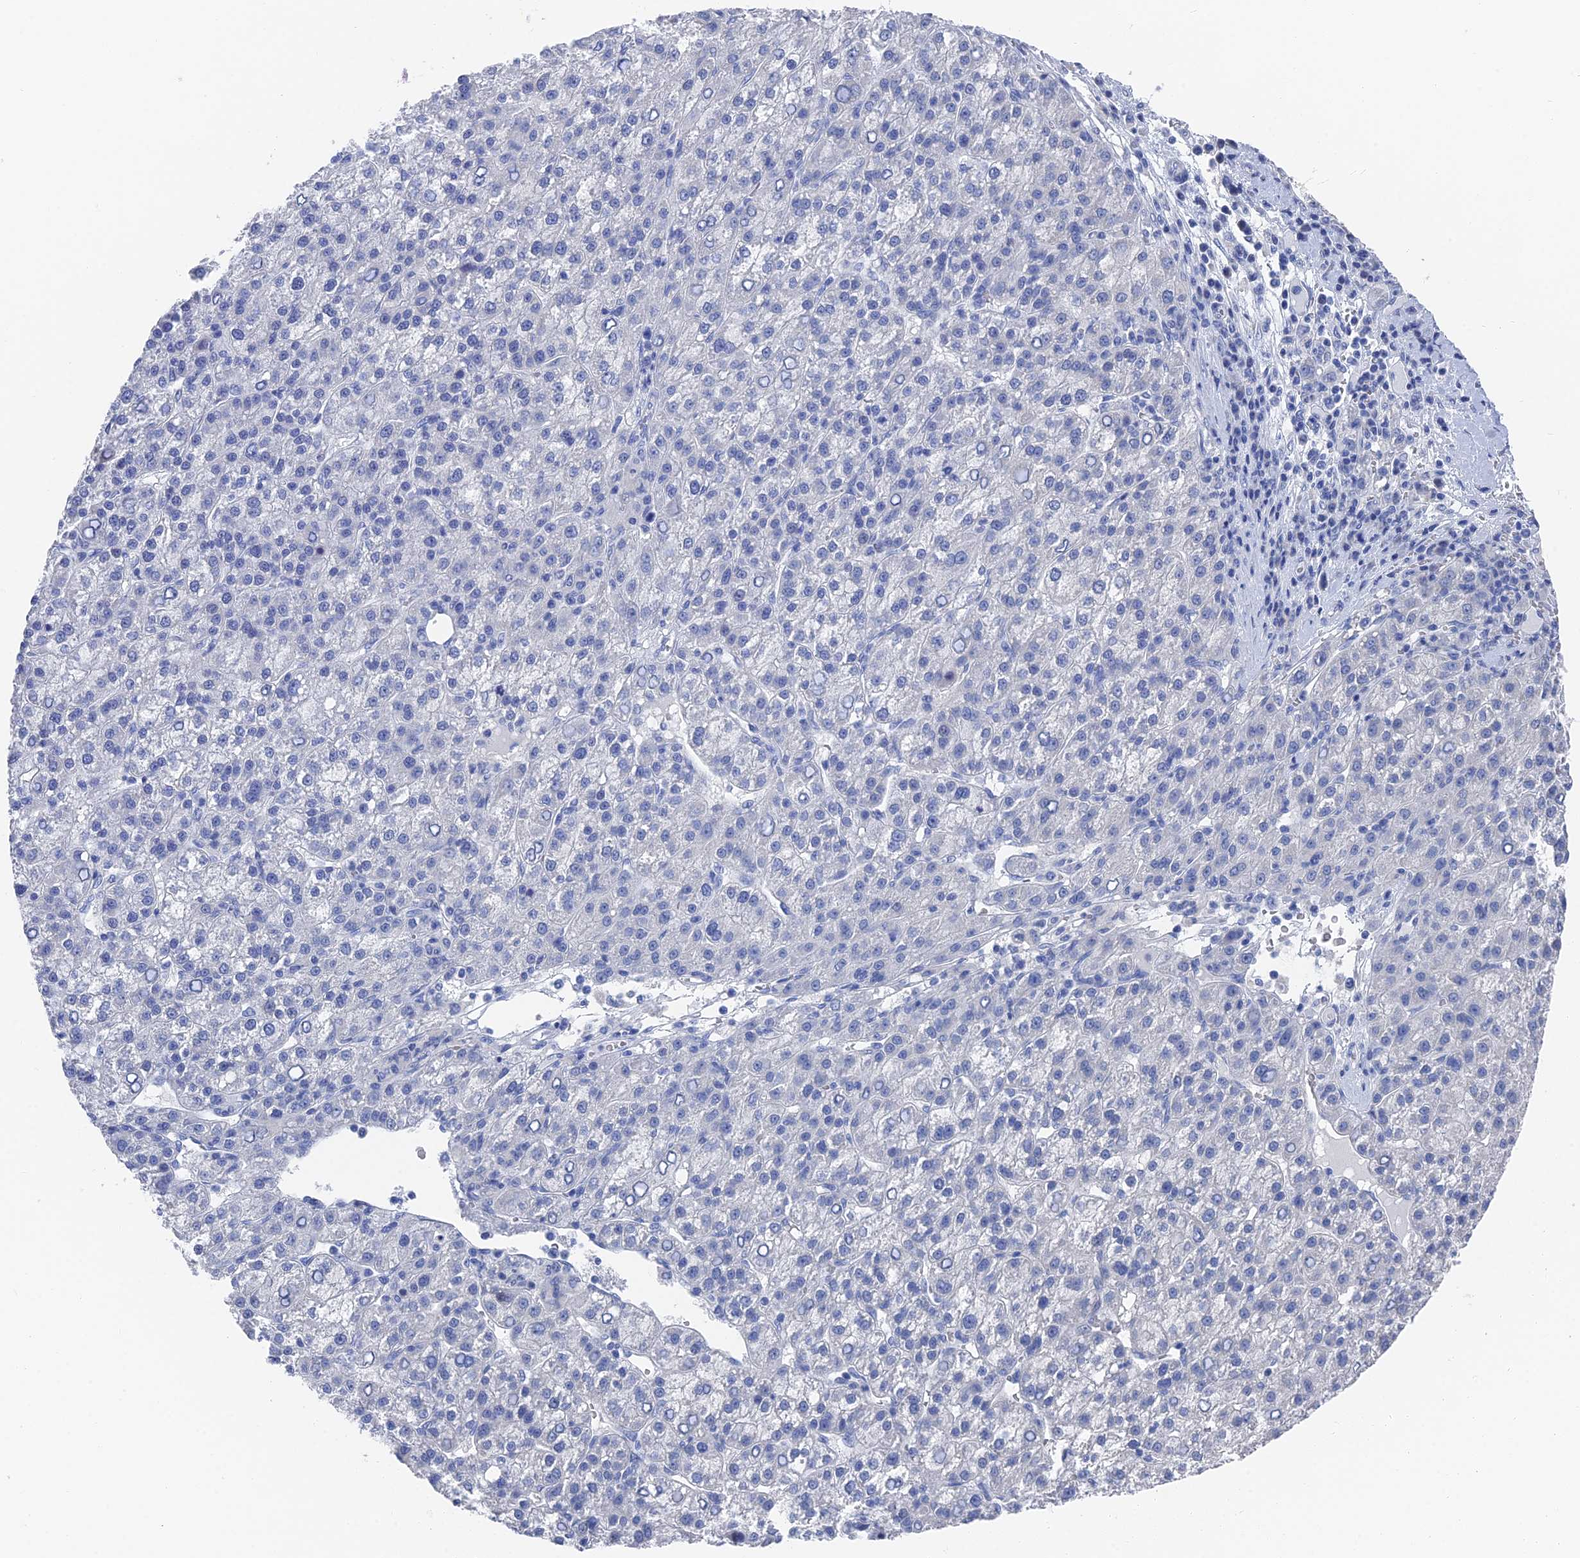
{"staining": {"intensity": "negative", "quantity": "none", "location": "none"}, "tissue": "liver cancer", "cell_type": "Tumor cells", "image_type": "cancer", "snomed": [{"axis": "morphology", "description": "Carcinoma, Hepatocellular, NOS"}, {"axis": "topography", "description": "Liver"}], "caption": "IHC image of neoplastic tissue: liver hepatocellular carcinoma stained with DAB (3,3'-diaminobenzidine) shows no significant protein positivity in tumor cells.", "gene": "GFAP", "patient": {"sex": "female", "age": 58}}